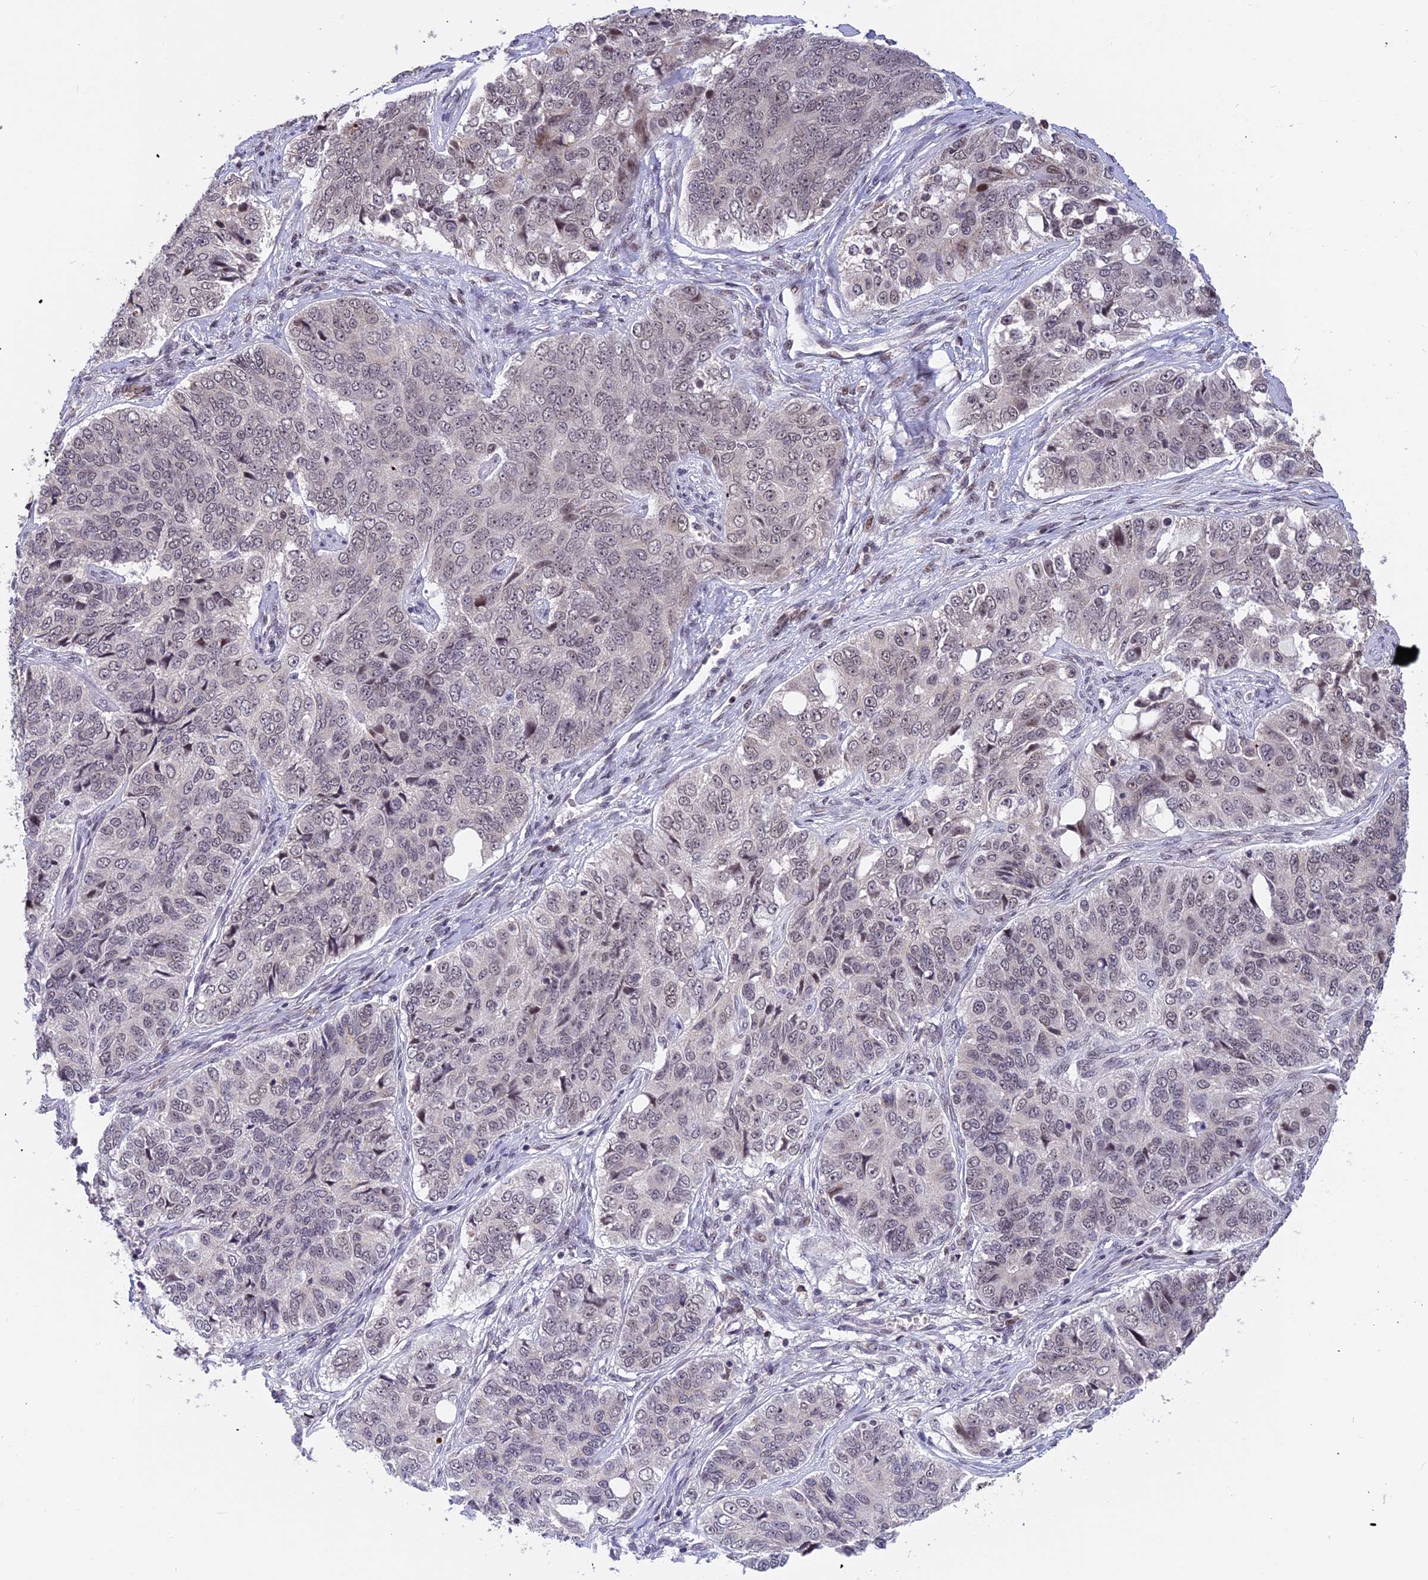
{"staining": {"intensity": "weak", "quantity": "<25%", "location": "nuclear"}, "tissue": "ovarian cancer", "cell_type": "Tumor cells", "image_type": "cancer", "snomed": [{"axis": "morphology", "description": "Carcinoma, endometroid"}, {"axis": "topography", "description": "Ovary"}], "caption": "Protein analysis of endometroid carcinoma (ovarian) exhibits no significant positivity in tumor cells. (DAB immunohistochemistry (IHC), high magnification).", "gene": "POLR2C", "patient": {"sex": "female", "age": 51}}